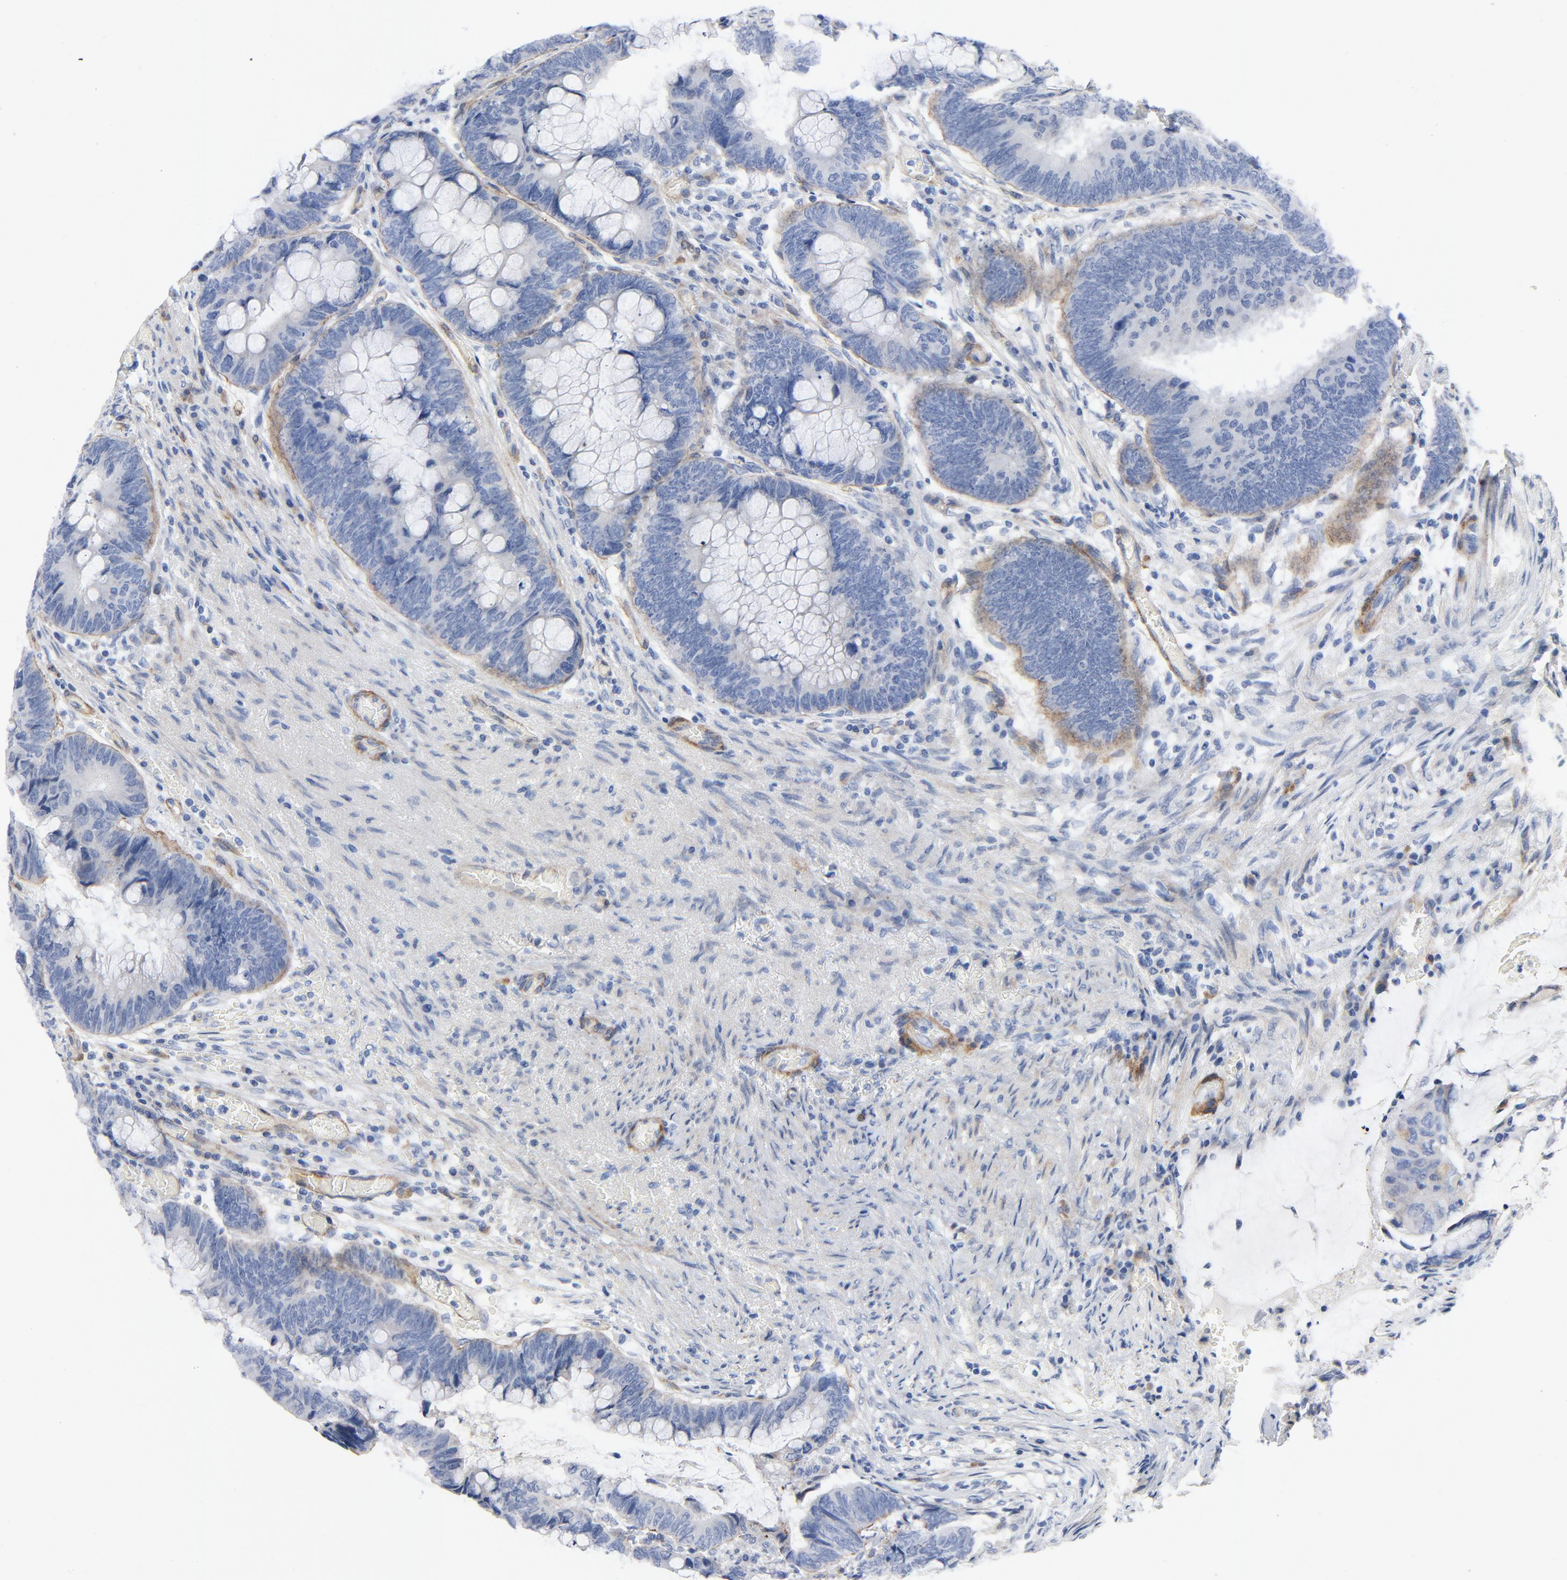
{"staining": {"intensity": "negative", "quantity": "none", "location": "none"}, "tissue": "colorectal cancer", "cell_type": "Tumor cells", "image_type": "cancer", "snomed": [{"axis": "morphology", "description": "Normal tissue, NOS"}, {"axis": "morphology", "description": "Adenocarcinoma, NOS"}, {"axis": "topography", "description": "Rectum"}], "caption": "A micrograph of human adenocarcinoma (colorectal) is negative for staining in tumor cells.", "gene": "LAMC1", "patient": {"sex": "male", "age": 92}}